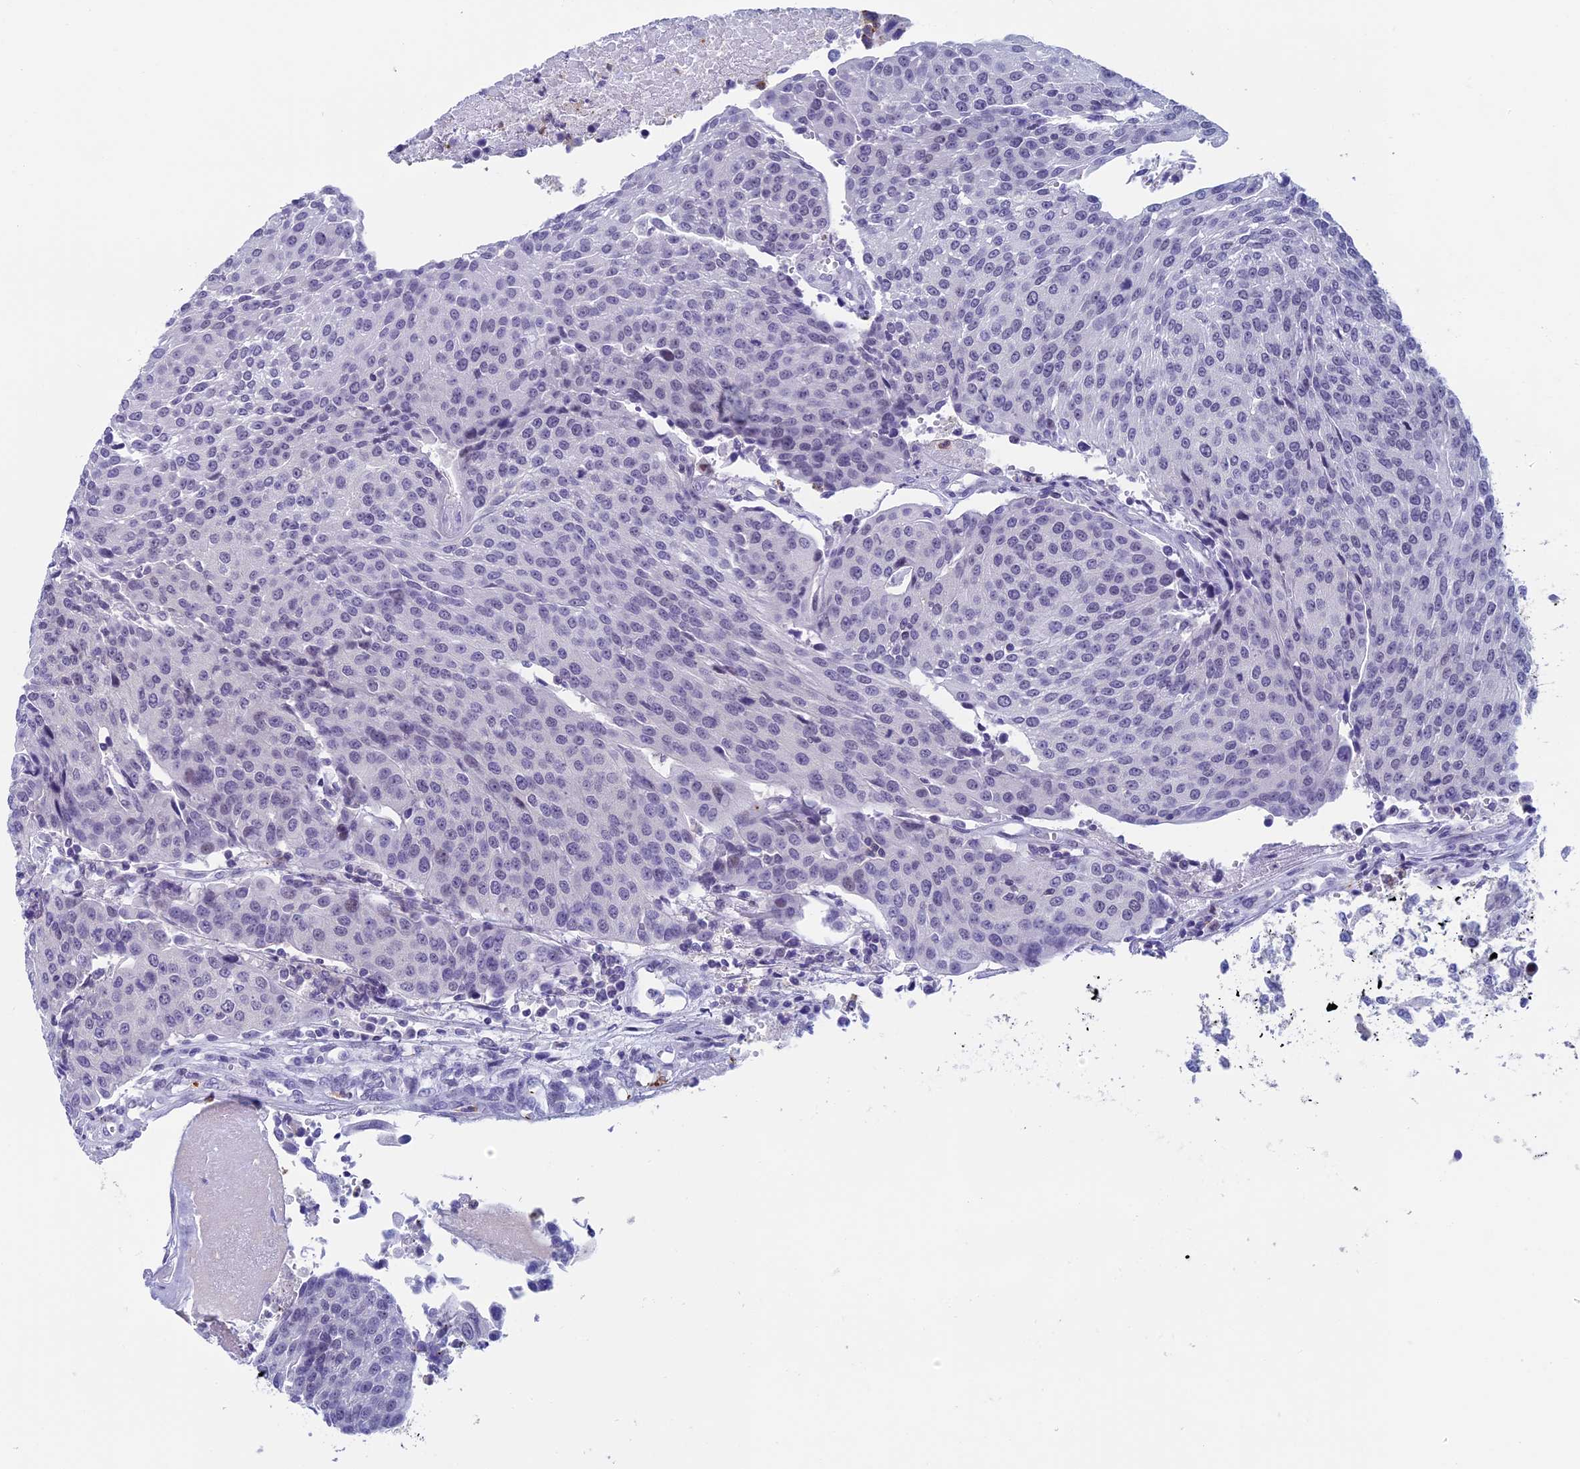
{"staining": {"intensity": "negative", "quantity": "none", "location": "none"}, "tissue": "urothelial cancer", "cell_type": "Tumor cells", "image_type": "cancer", "snomed": [{"axis": "morphology", "description": "Urothelial carcinoma, High grade"}, {"axis": "topography", "description": "Urinary bladder"}], "caption": "The micrograph demonstrates no significant expression in tumor cells of high-grade urothelial carcinoma.", "gene": "AIFM2", "patient": {"sex": "female", "age": 85}}